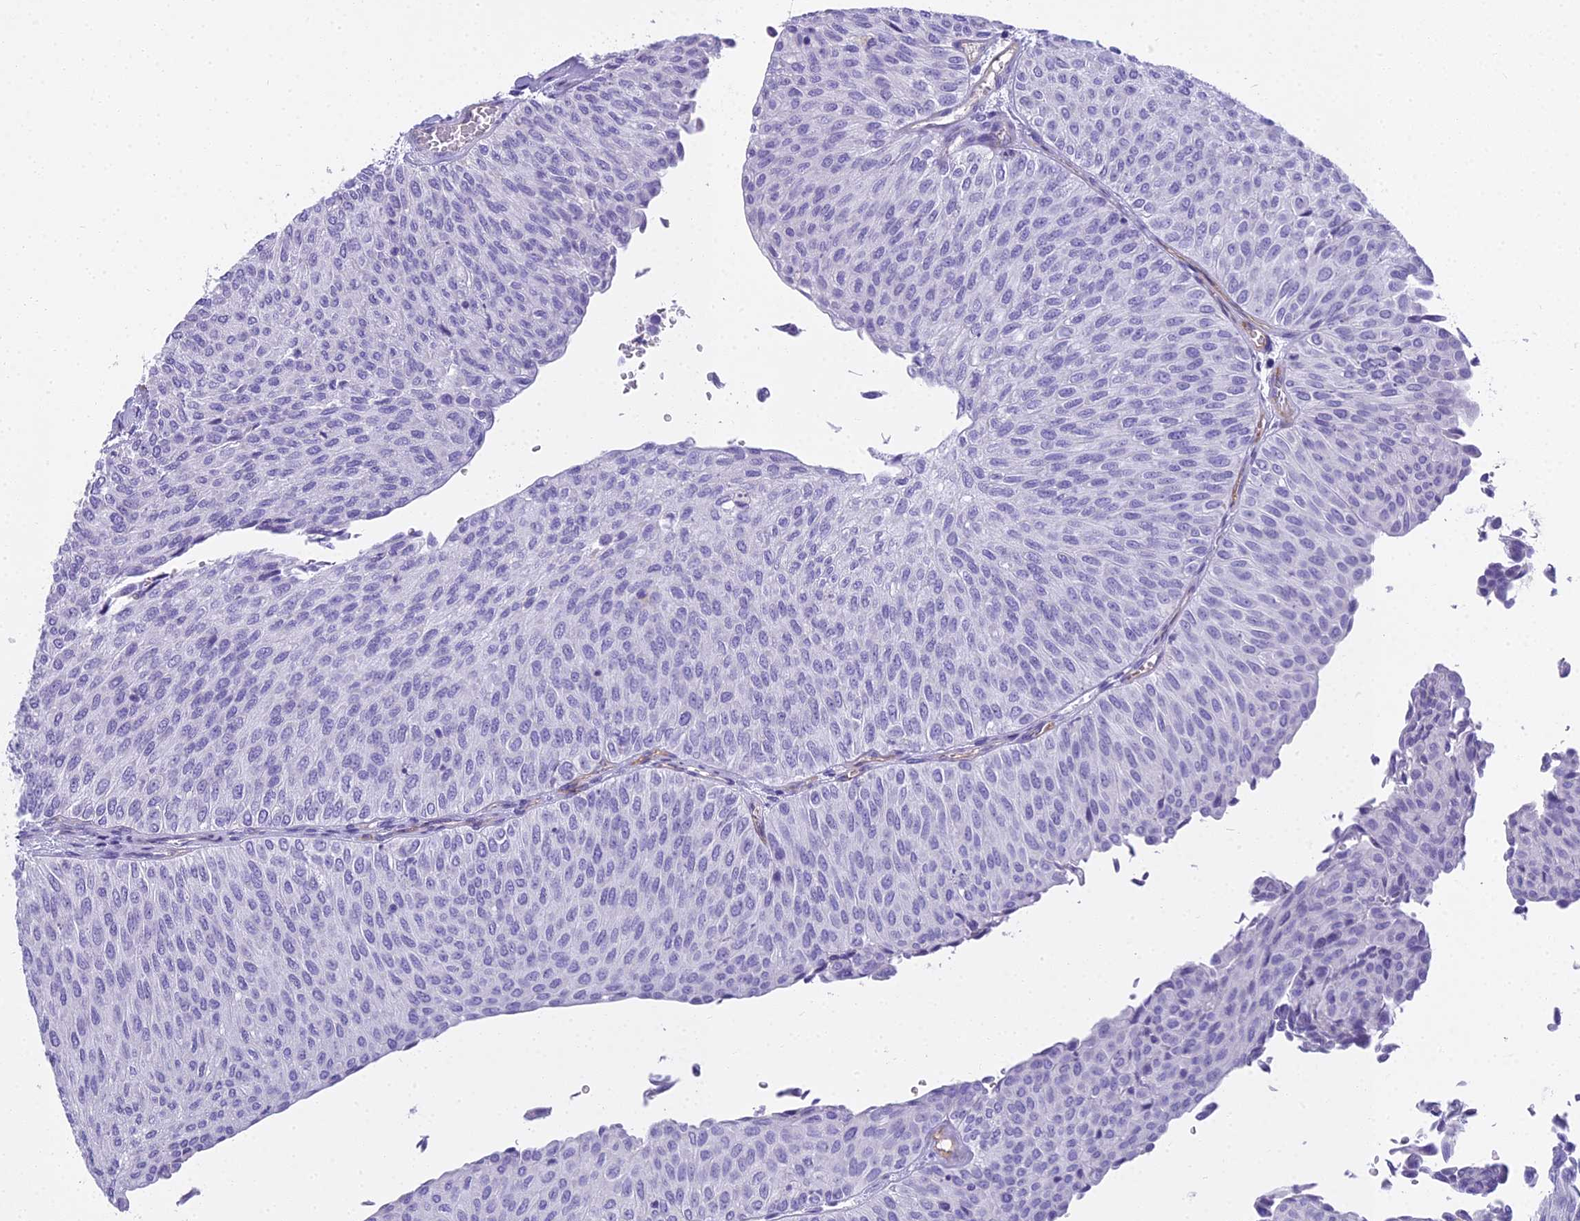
{"staining": {"intensity": "negative", "quantity": "none", "location": "none"}, "tissue": "urothelial cancer", "cell_type": "Tumor cells", "image_type": "cancer", "snomed": [{"axis": "morphology", "description": "Urothelial carcinoma, Low grade"}, {"axis": "topography", "description": "Urinary bladder"}], "caption": "This is an immunohistochemistry (IHC) image of urothelial cancer. There is no staining in tumor cells.", "gene": "NINJ1", "patient": {"sex": "male", "age": 78}}